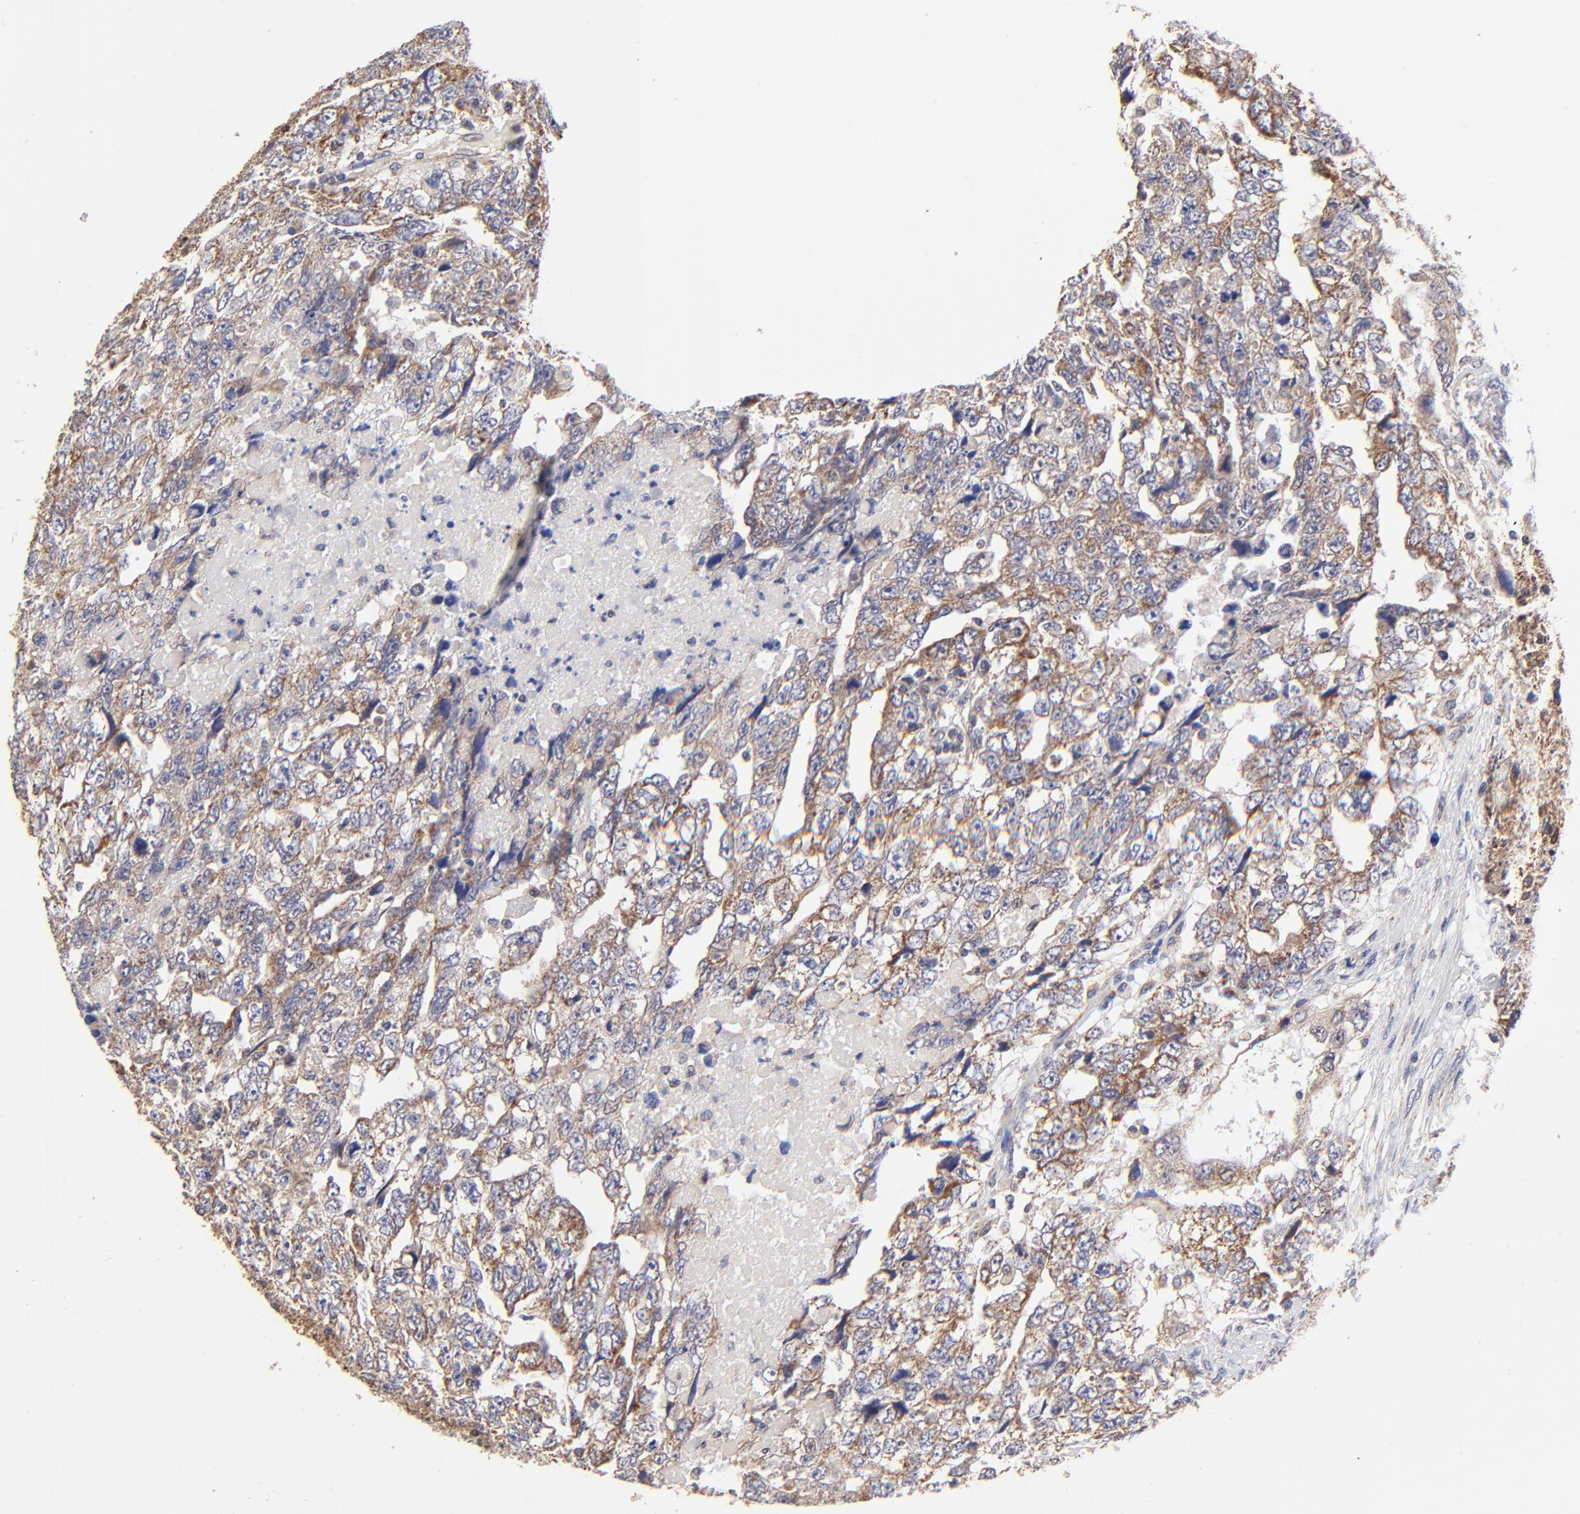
{"staining": {"intensity": "moderate", "quantity": "25%-75%", "location": "cytoplasmic/membranous"}, "tissue": "testis cancer", "cell_type": "Tumor cells", "image_type": "cancer", "snomed": [{"axis": "morphology", "description": "Carcinoma, Embryonal, NOS"}, {"axis": "topography", "description": "Testis"}], "caption": "This image demonstrates IHC staining of human embryonal carcinoma (testis), with medium moderate cytoplasmic/membranous expression in about 25%-75% of tumor cells.", "gene": "FBXL12", "patient": {"sex": "male", "age": 36}}